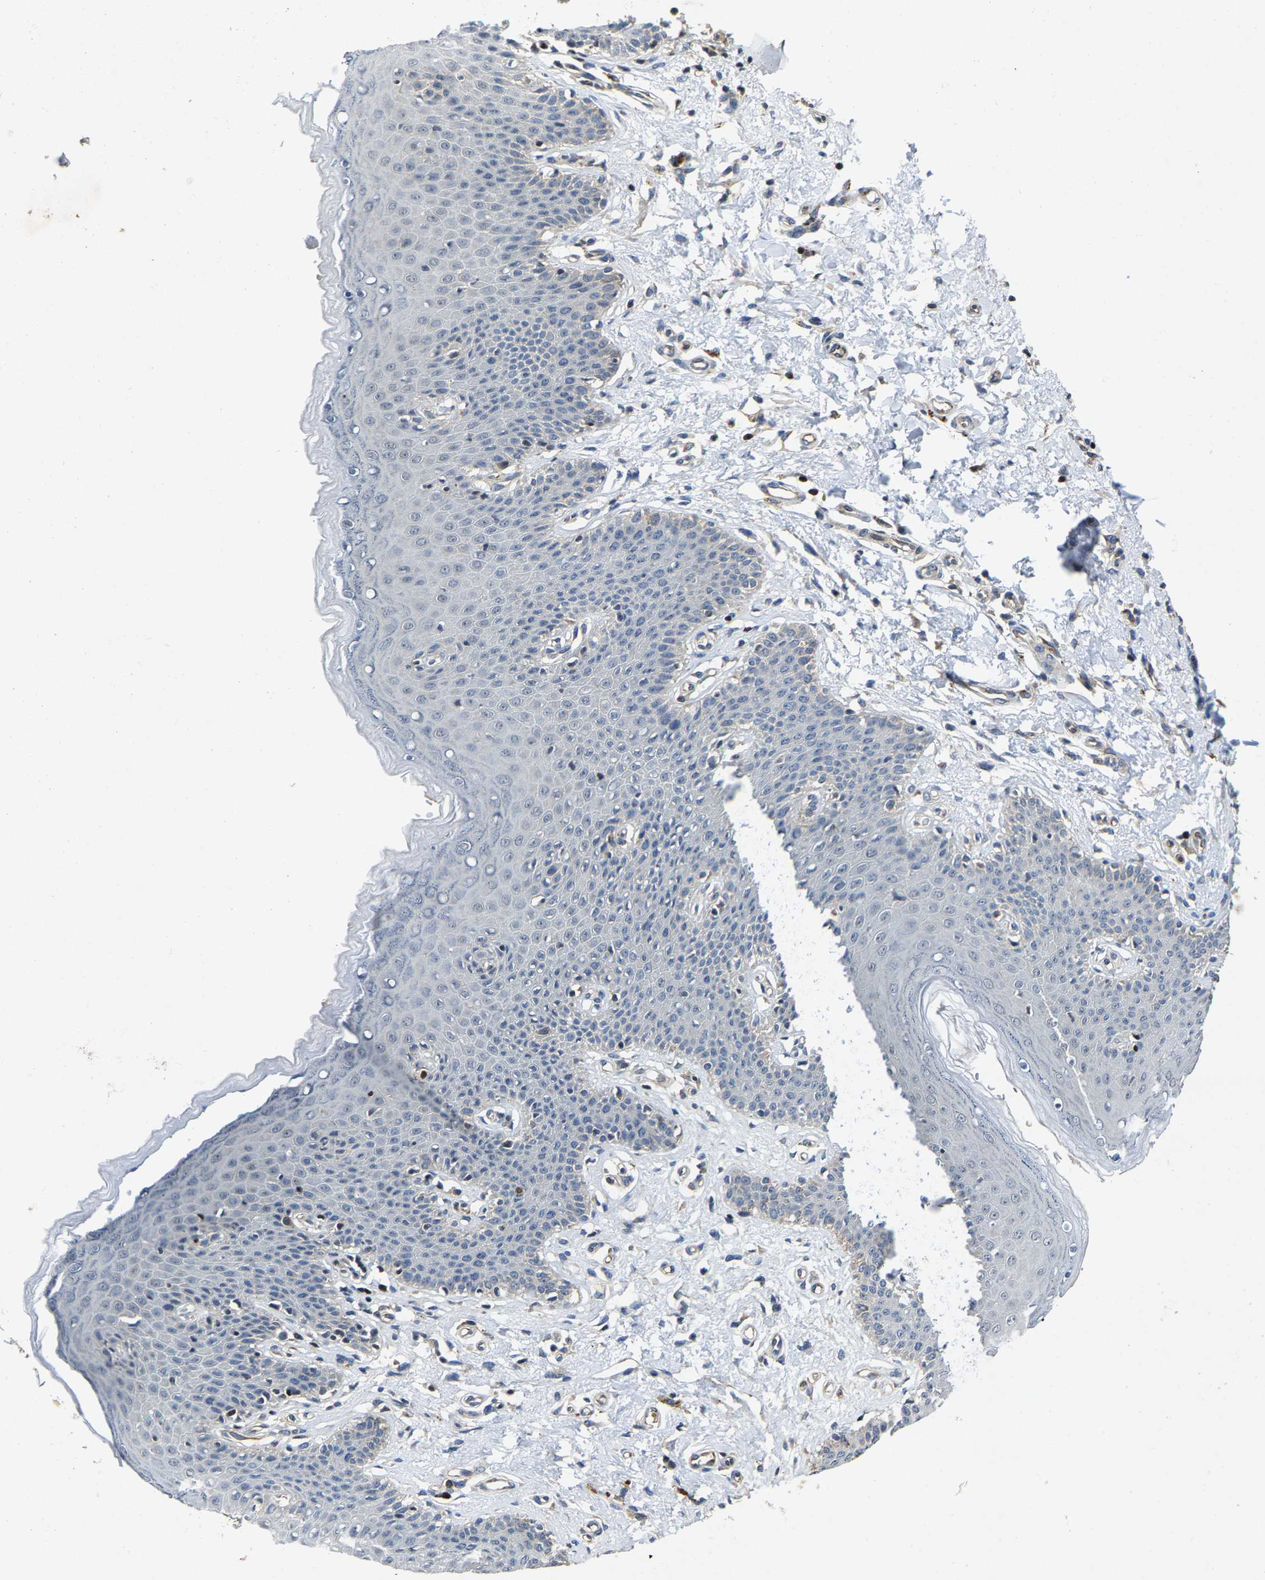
{"staining": {"intensity": "negative", "quantity": "none", "location": "none"}, "tissue": "skin", "cell_type": "Epidermal cells", "image_type": "normal", "snomed": [{"axis": "morphology", "description": "Normal tissue, NOS"}, {"axis": "topography", "description": "Vulva"}], "caption": "DAB (3,3'-diaminobenzidine) immunohistochemical staining of benign skin demonstrates no significant staining in epidermal cells. (DAB (3,3'-diaminobenzidine) immunohistochemistry (IHC) visualized using brightfield microscopy, high magnification).", "gene": "AGBL3", "patient": {"sex": "female", "age": 66}}